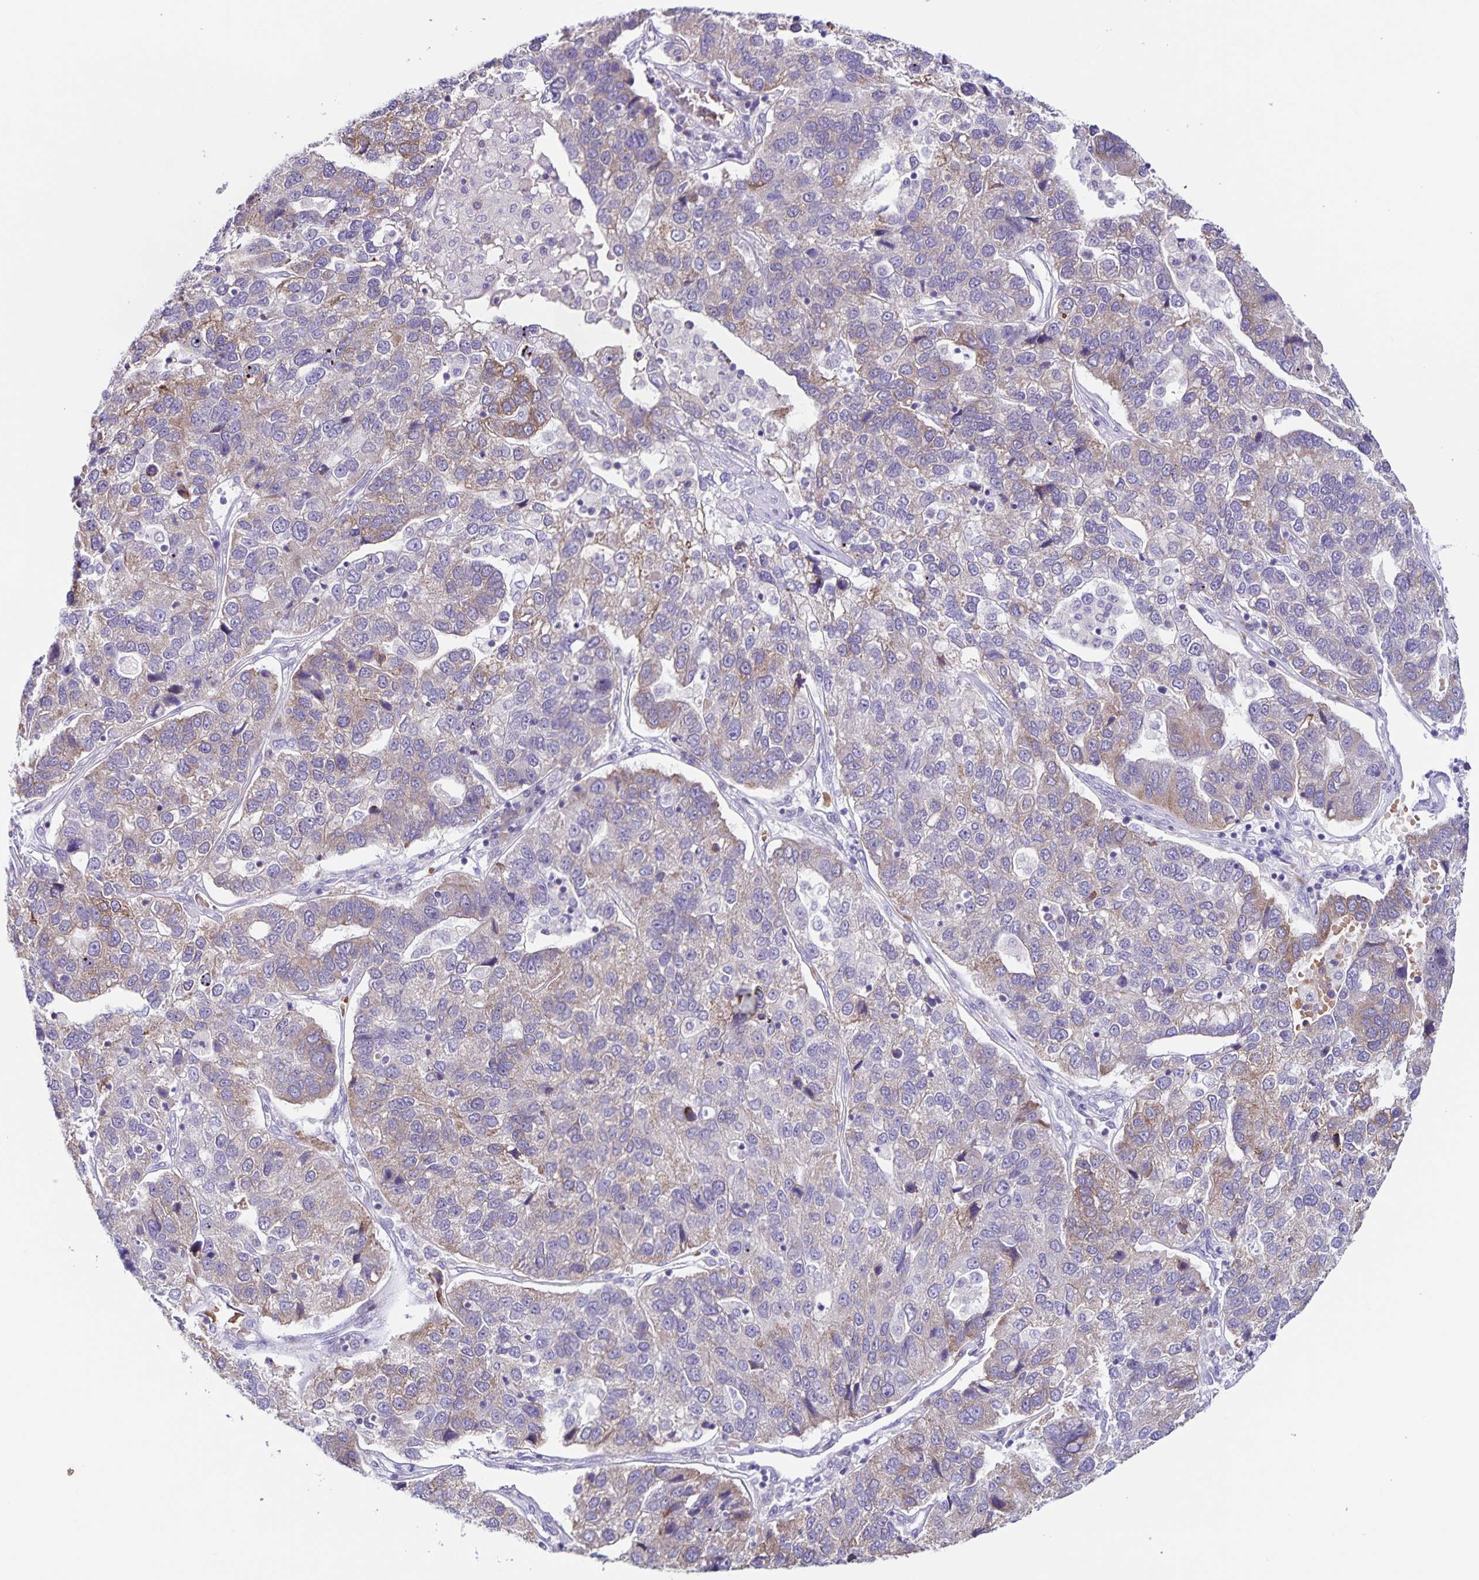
{"staining": {"intensity": "weak", "quantity": "25%-75%", "location": "cytoplasmic/membranous"}, "tissue": "pancreatic cancer", "cell_type": "Tumor cells", "image_type": "cancer", "snomed": [{"axis": "morphology", "description": "Adenocarcinoma, NOS"}, {"axis": "topography", "description": "Pancreas"}], "caption": "A micrograph of human pancreatic cancer stained for a protein reveals weak cytoplasmic/membranous brown staining in tumor cells.", "gene": "STPG4", "patient": {"sex": "female", "age": 61}}